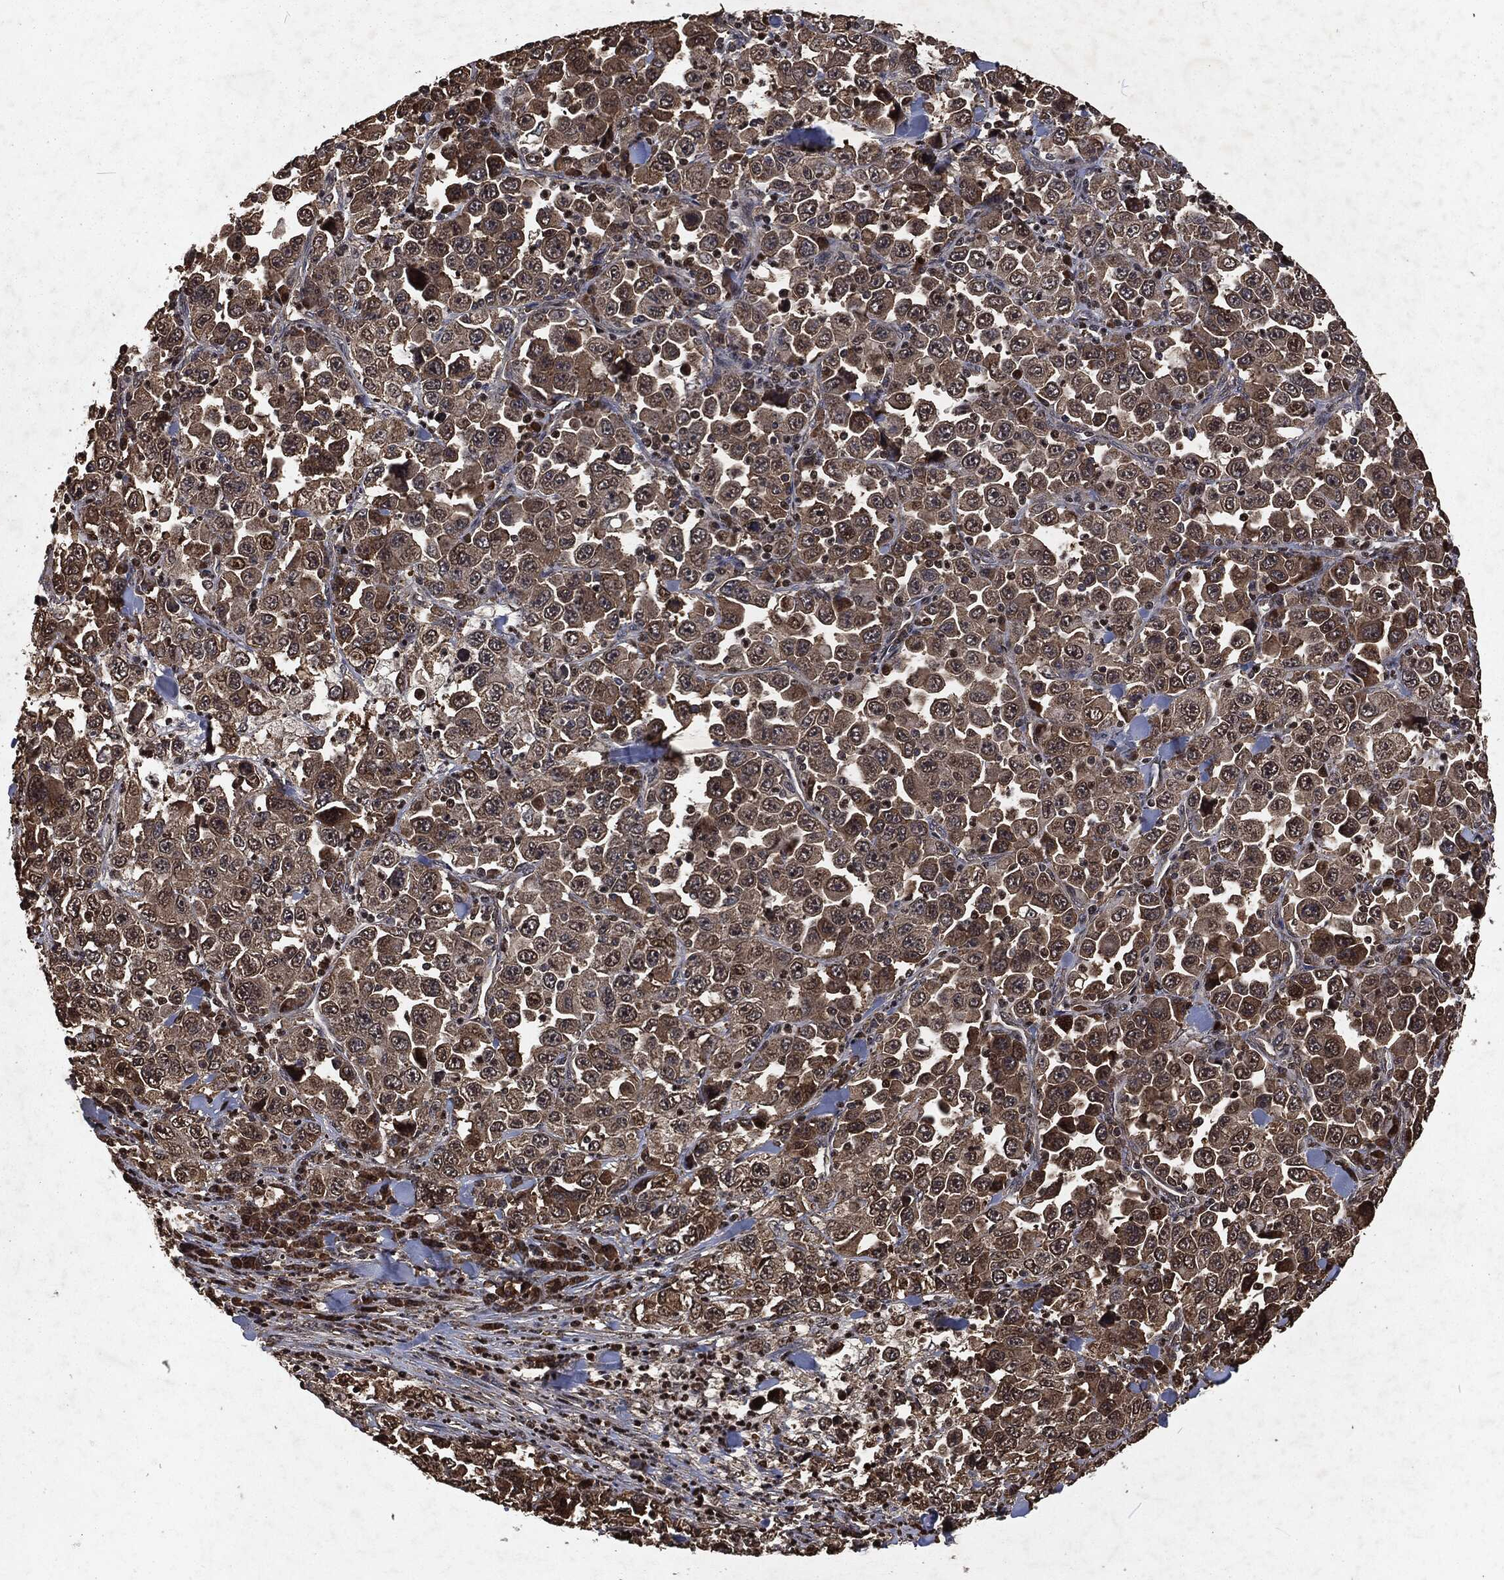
{"staining": {"intensity": "moderate", "quantity": "<25%", "location": "cytoplasmic/membranous"}, "tissue": "stomach cancer", "cell_type": "Tumor cells", "image_type": "cancer", "snomed": [{"axis": "morphology", "description": "Normal tissue, NOS"}, {"axis": "morphology", "description": "Adenocarcinoma, NOS"}, {"axis": "topography", "description": "Stomach, upper"}, {"axis": "topography", "description": "Stomach"}], "caption": "DAB immunohistochemical staining of stomach cancer demonstrates moderate cytoplasmic/membranous protein positivity in about <25% of tumor cells.", "gene": "SNAI1", "patient": {"sex": "male", "age": 59}}